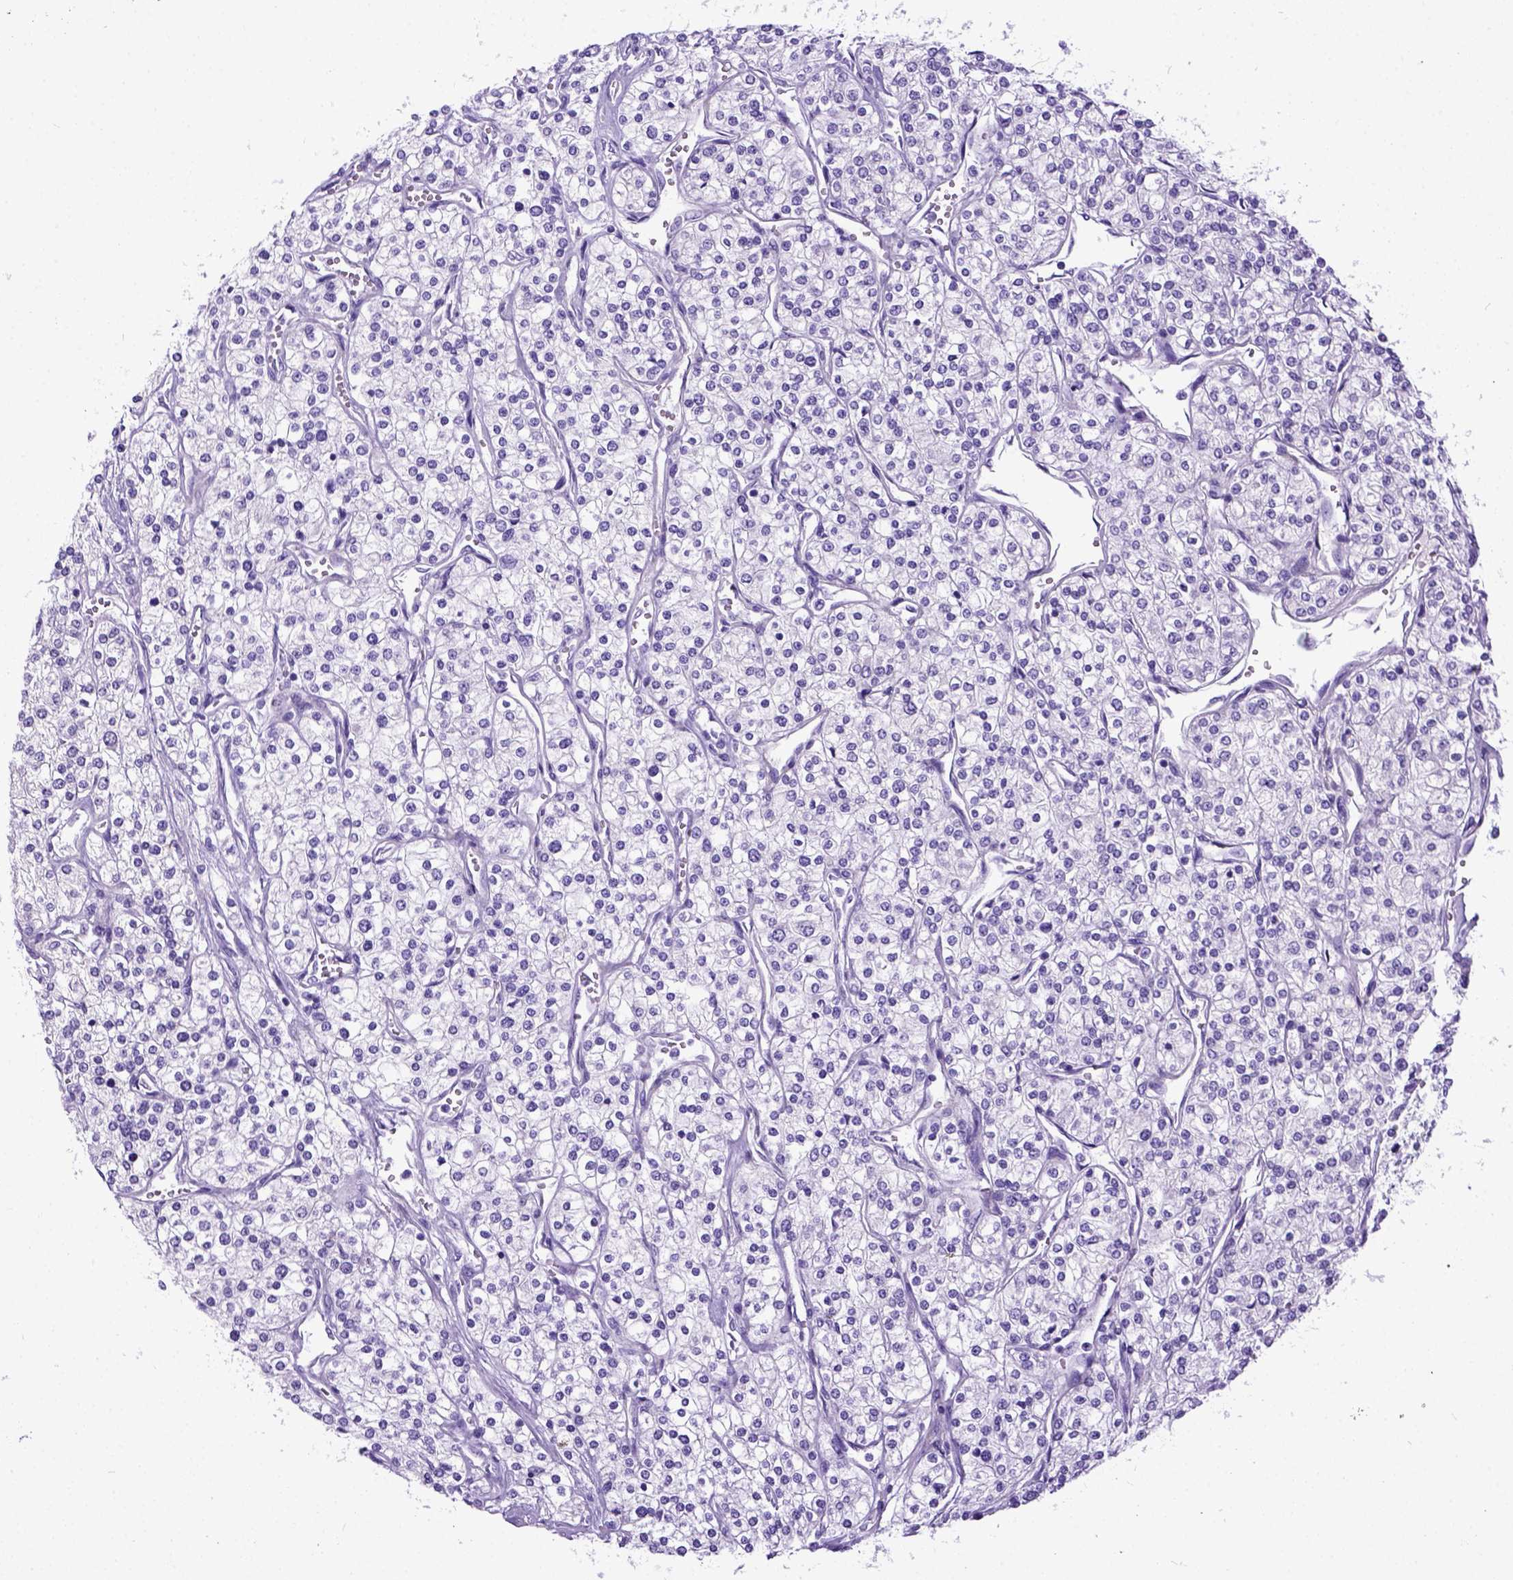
{"staining": {"intensity": "negative", "quantity": "none", "location": "none"}, "tissue": "renal cancer", "cell_type": "Tumor cells", "image_type": "cancer", "snomed": [{"axis": "morphology", "description": "Adenocarcinoma, NOS"}, {"axis": "topography", "description": "Kidney"}], "caption": "The immunohistochemistry photomicrograph has no significant staining in tumor cells of adenocarcinoma (renal) tissue. (Brightfield microscopy of DAB IHC at high magnification).", "gene": "IGF2", "patient": {"sex": "male", "age": 80}}